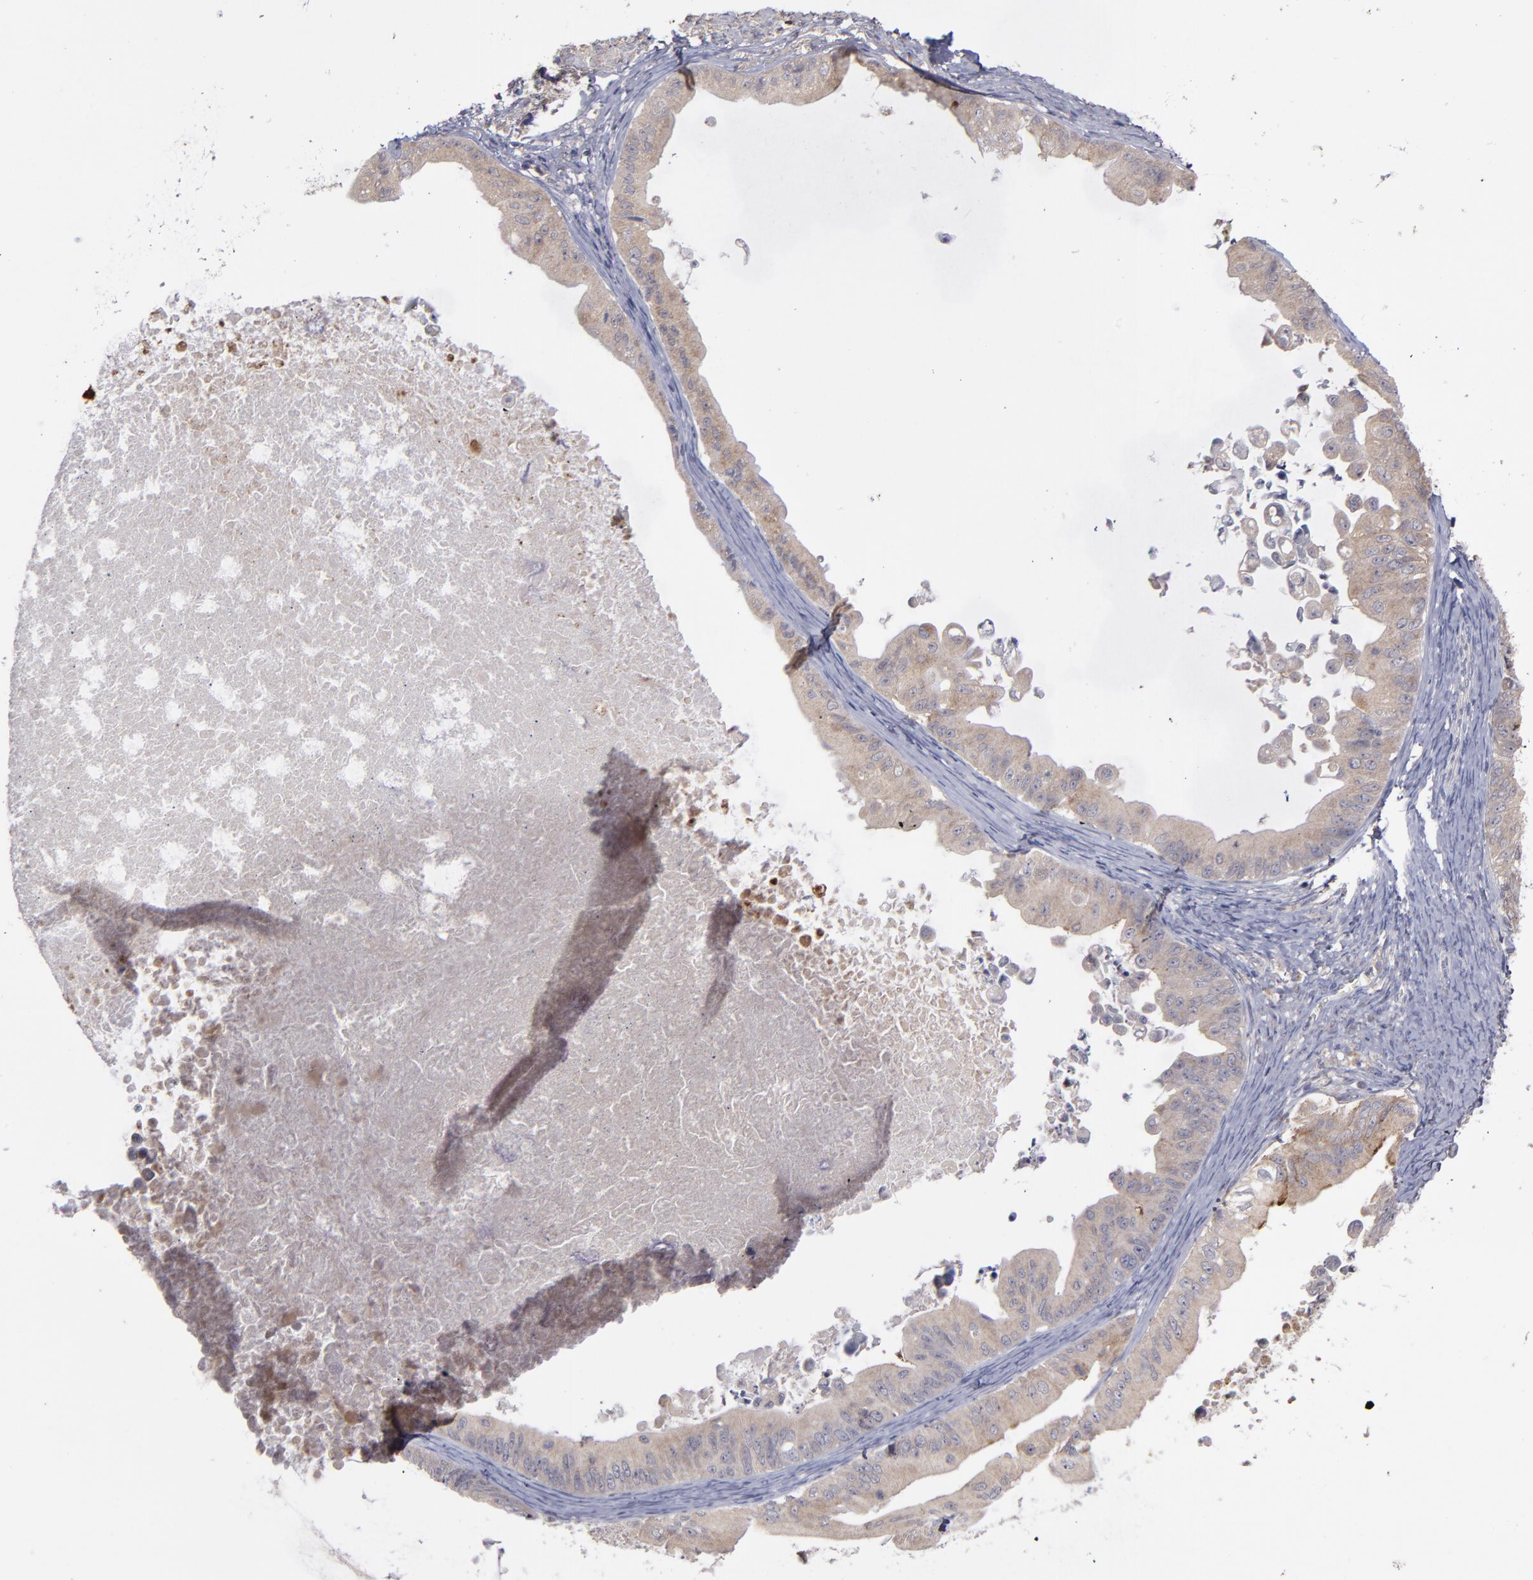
{"staining": {"intensity": "weak", "quantity": ">75%", "location": "cytoplasmic/membranous"}, "tissue": "ovarian cancer", "cell_type": "Tumor cells", "image_type": "cancer", "snomed": [{"axis": "morphology", "description": "Cystadenocarcinoma, mucinous, NOS"}, {"axis": "topography", "description": "Ovary"}], "caption": "Protein expression analysis of ovarian cancer reveals weak cytoplasmic/membranous expression in approximately >75% of tumor cells. (brown staining indicates protein expression, while blue staining denotes nuclei).", "gene": "MMP11", "patient": {"sex": "female", "age": 37}}